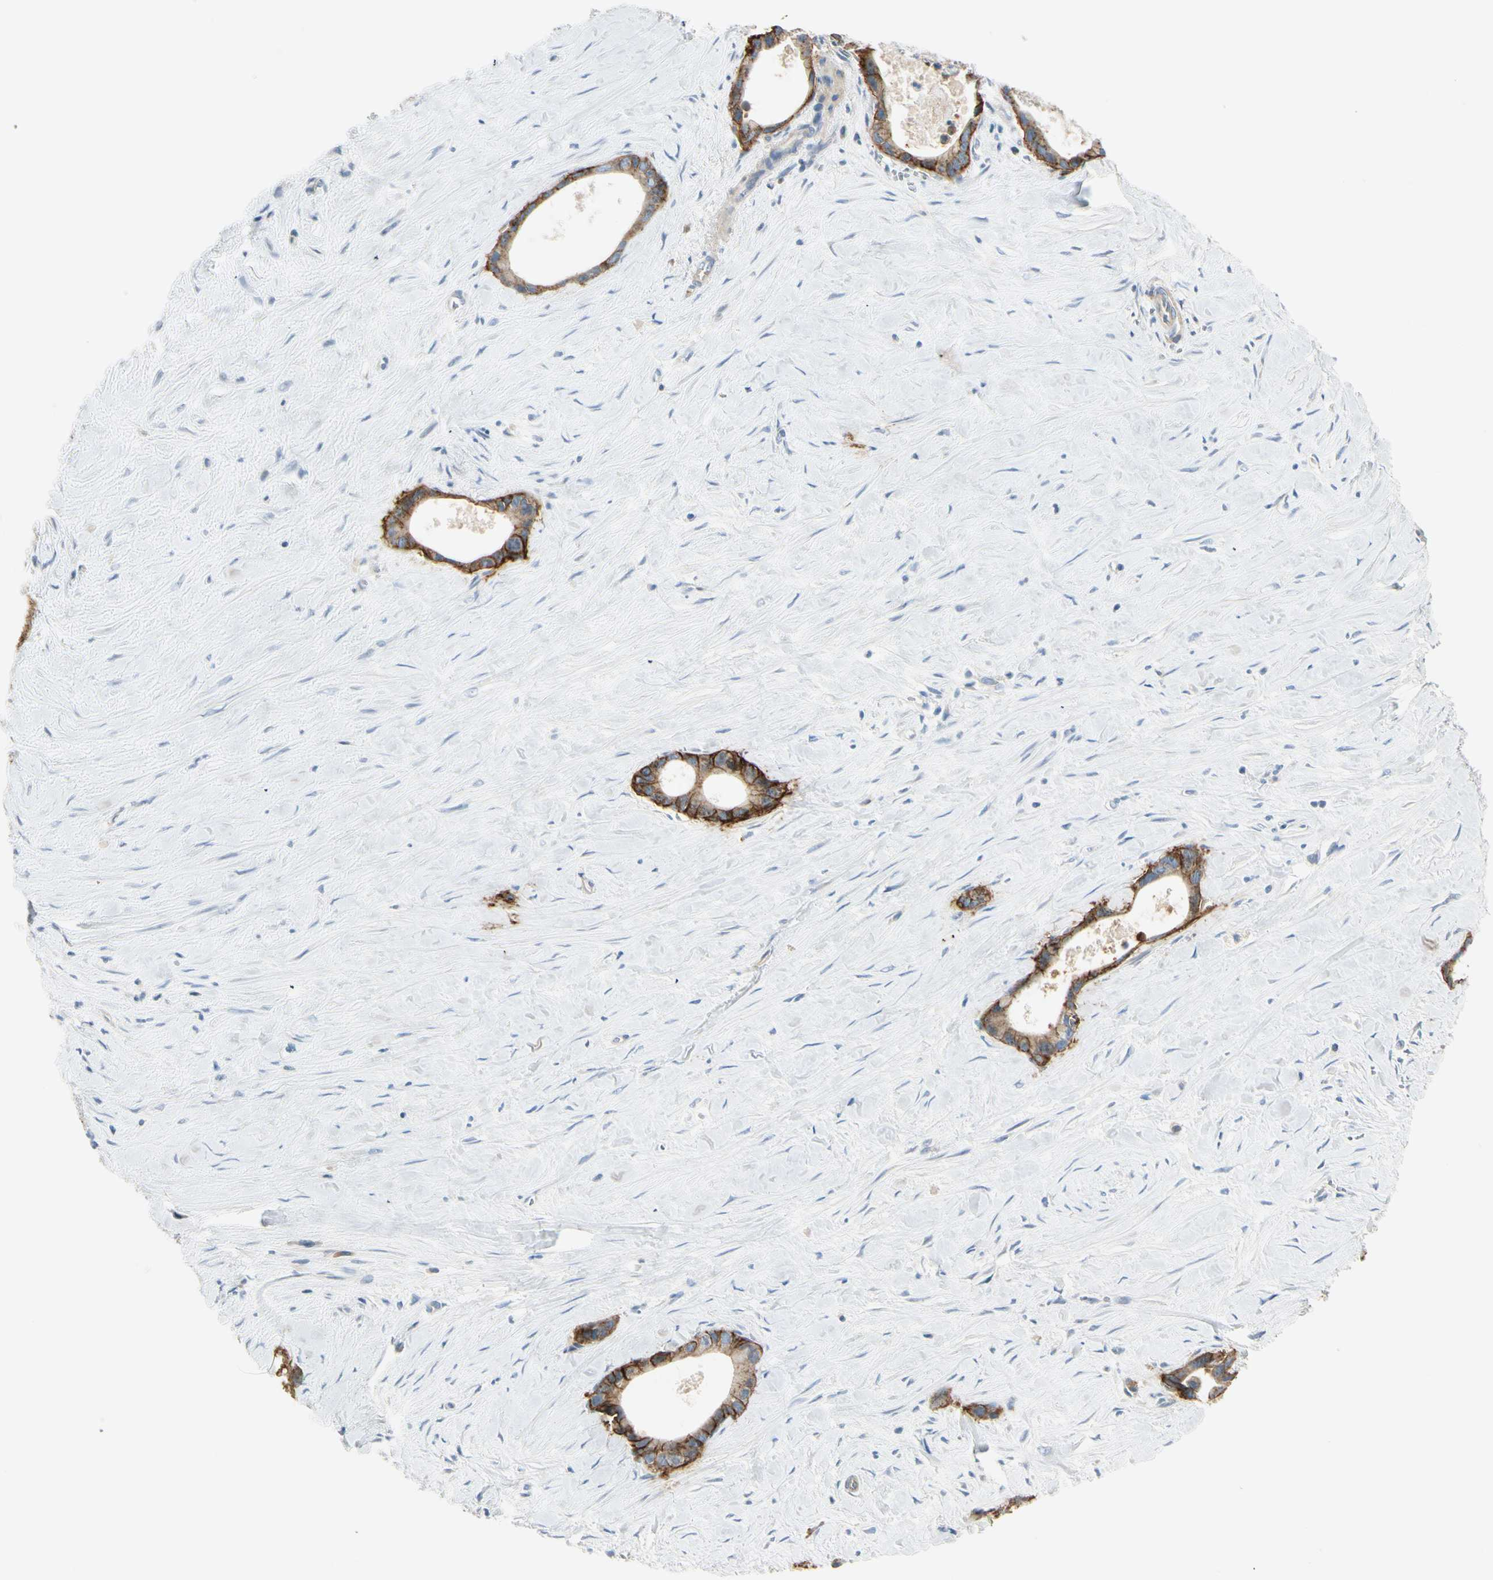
{"staining": {"intensity": "strong", "quantity": ">75%", "location": "cytoplasmic/membranous"}, "tissue": "liver cancer", "cell_type": "Tumor cells", "image_type": "cancer", "snomed": [{"axis": "morphology", "description": "Cholangiocarcinoma"}, {"axis": "topography", "description": "Liver"}], "caption": "Liver cholangiocarcinoma stained for a protein (brown) shows strong cytoplasmic/membranous positive staining in about >75% of tumor cells.", "gene": "ITGA3", "patient": {"sex": "female", "age": 55}}